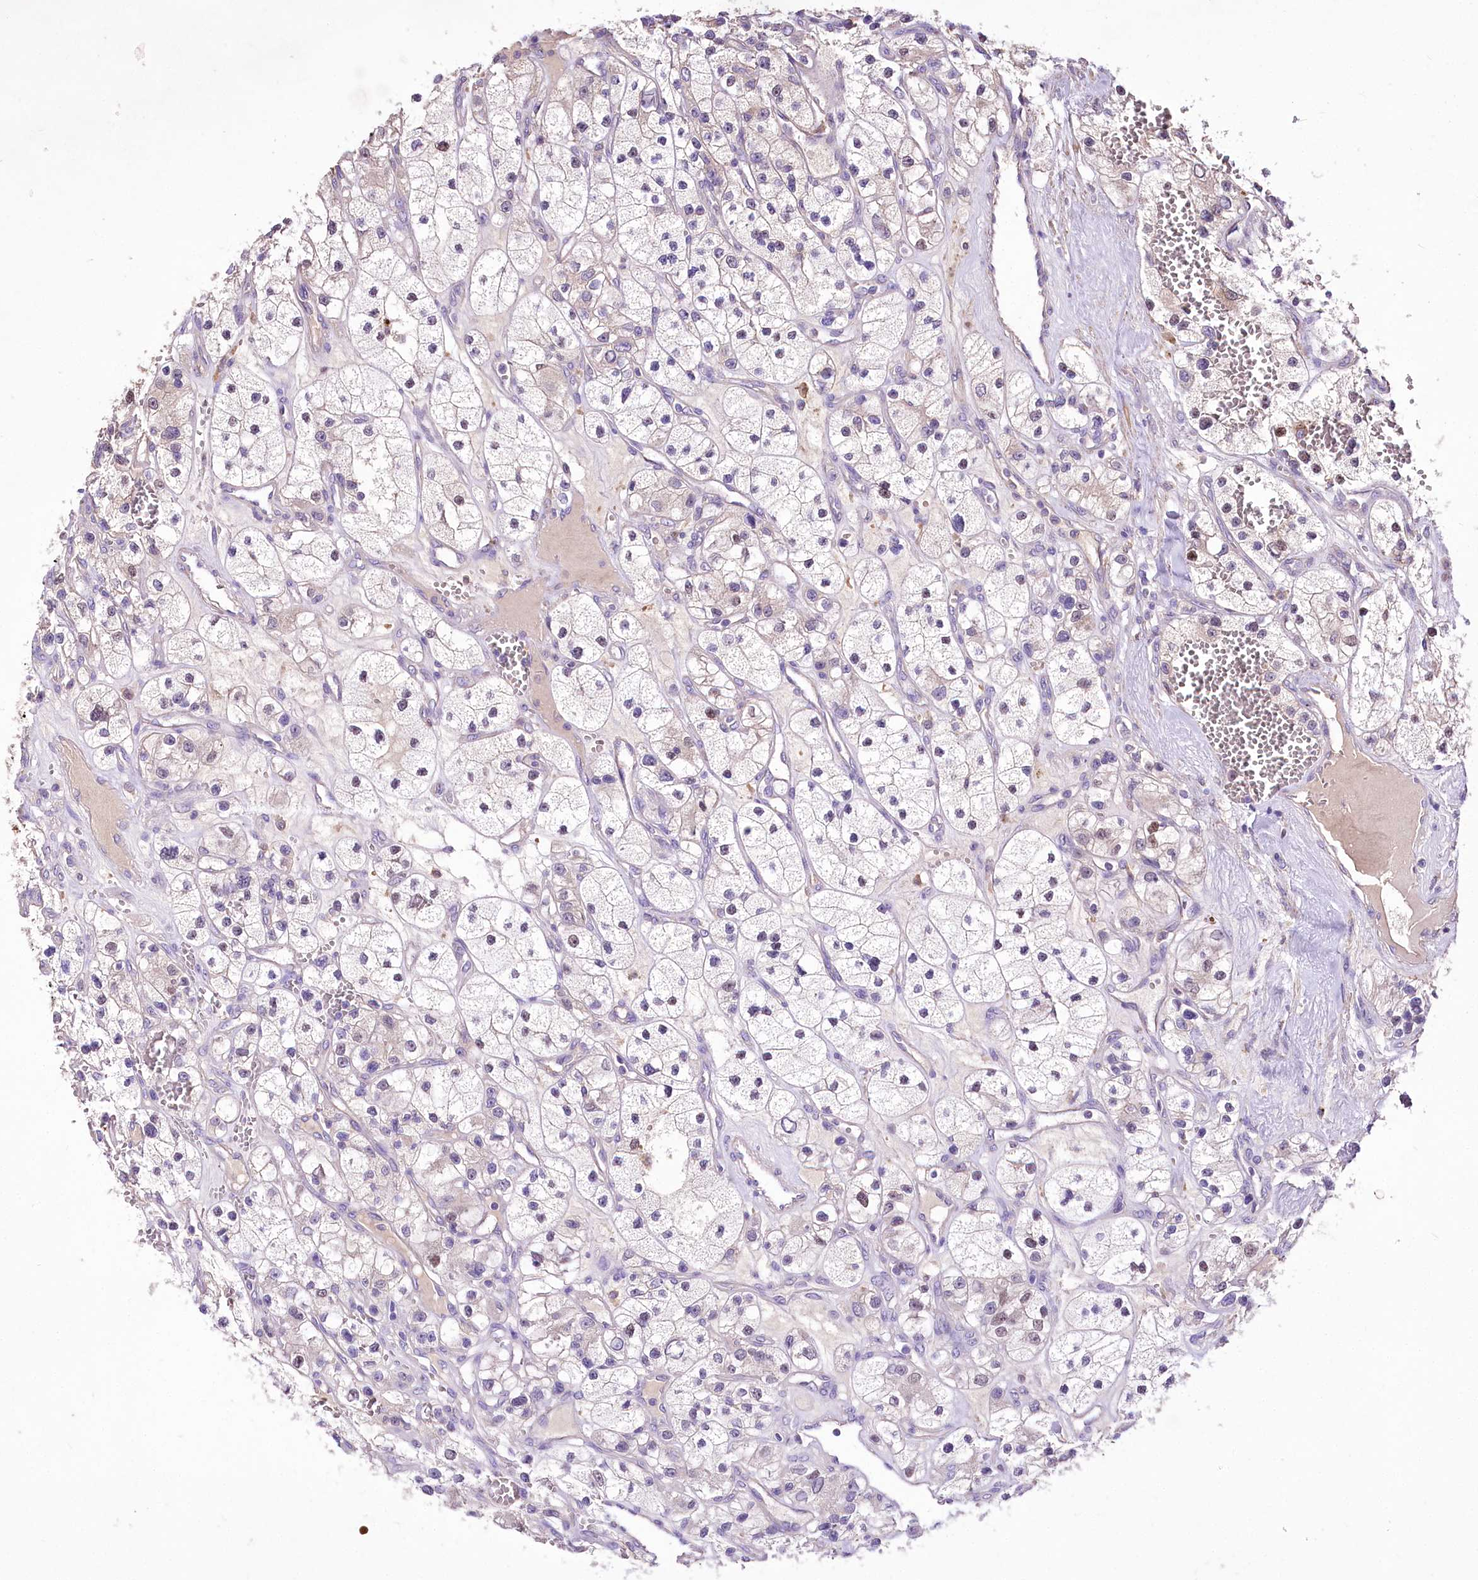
{"staining": {"intensity": "negative", "quantity": "none", "location": "none"}, "tissue": "renal cancer", "cell_type": "Tumor cells", "image_type": "cancer", "snomed": [{"axis": "morphology", "description": "Adenocarcinoma, NOS"}, {"axis": "topography", "description": "Kidney"}], "caption": "This is an immunohistochemistry histopathology image of human adenocarcinoma (renal). There is no expression in tumor cells.", "gene": "PCYOX1L", "patient": {"sex": "female", "age": 57}}